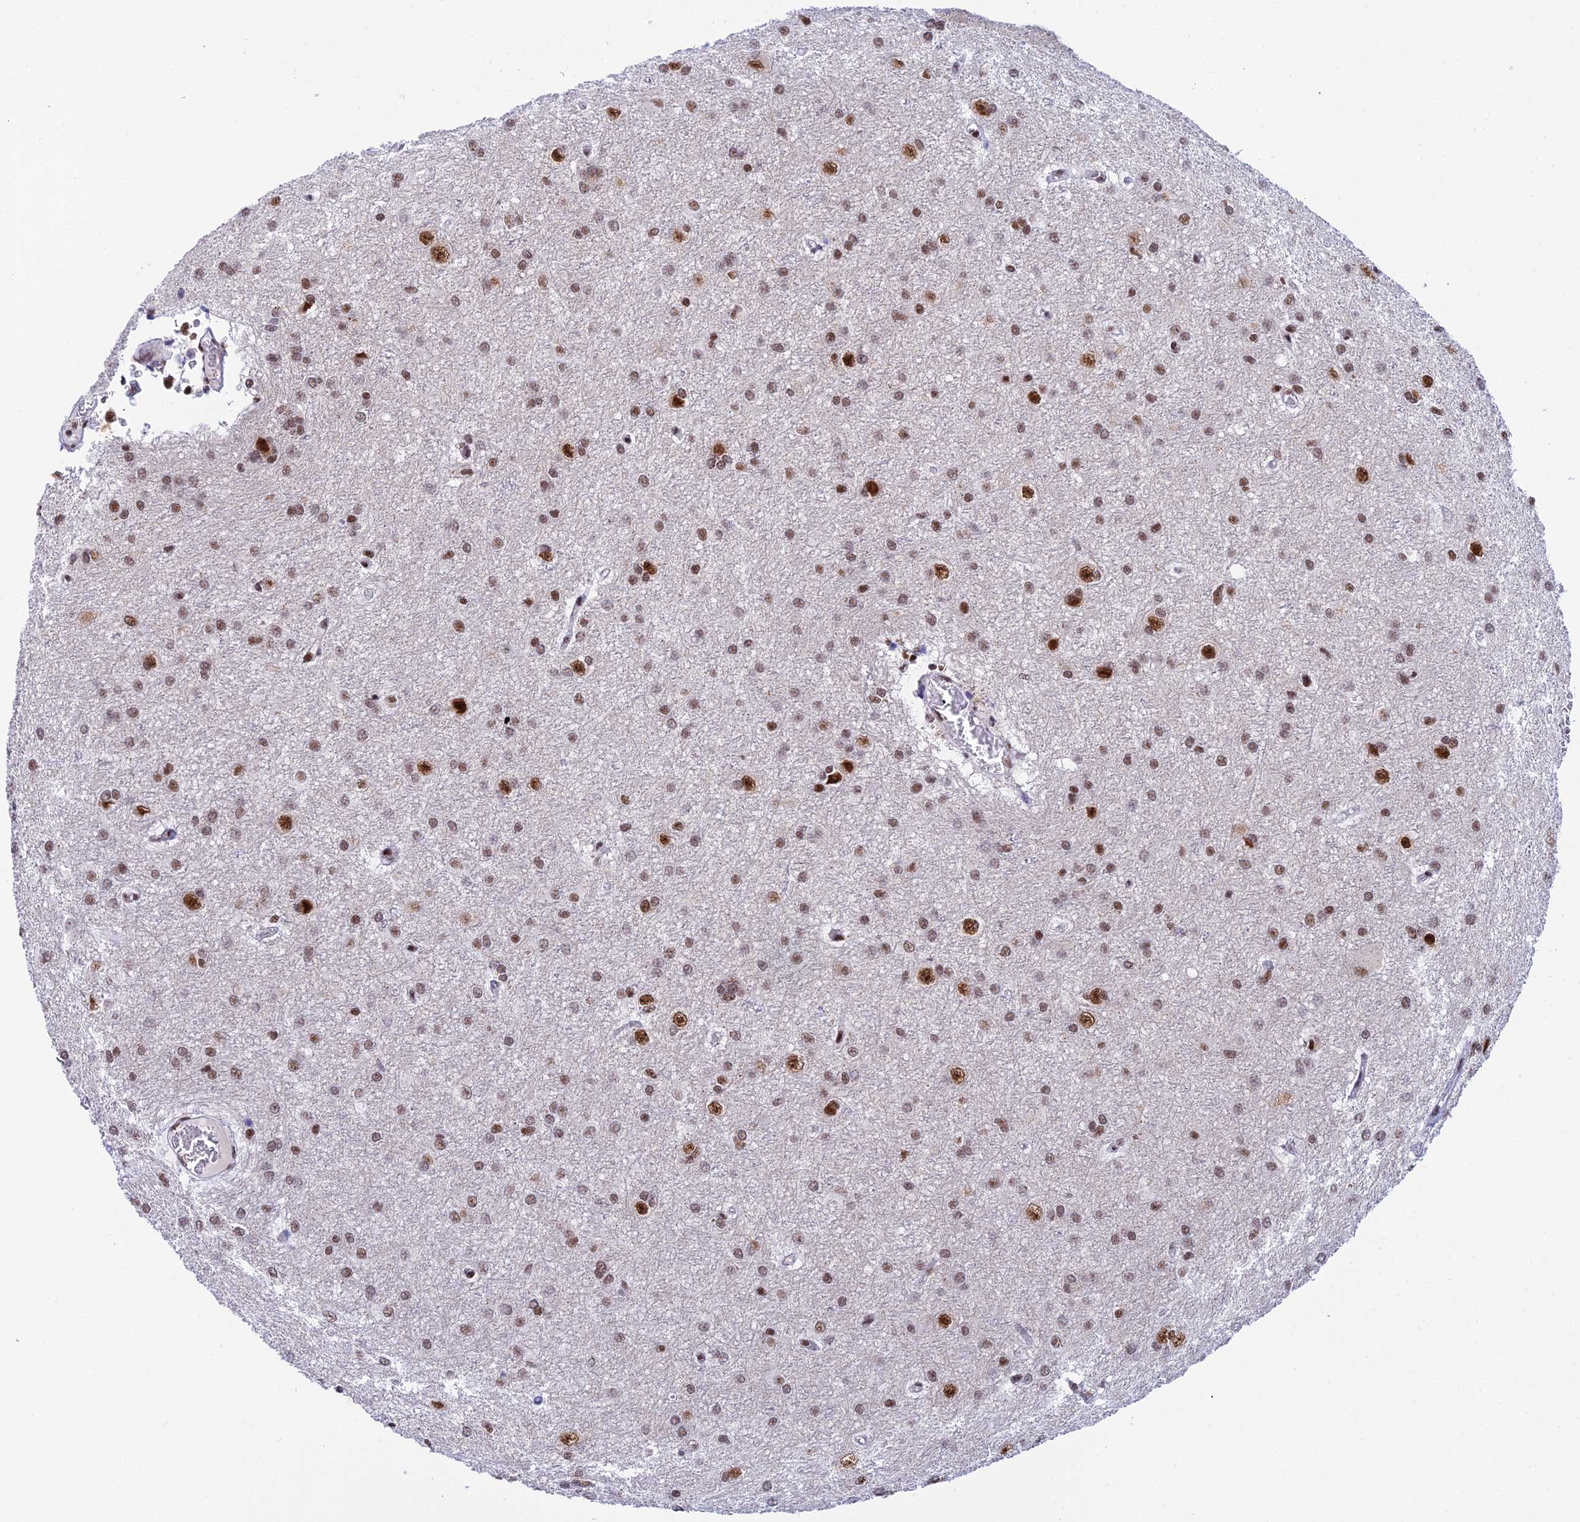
{"staining": {"intensity": "moderate", "quantity": ">75%", "location": "nuclear"}, "tissue": "glioma", "cell_type": "Tumor cells", "image_type": "cancer", "snomed": [{"axis": "morphology", "description": "Glioma, malignant, High grade"}, {"axis": "topography", "description": "Brain"}], "caption": "Tumor cells show moderate nuclear staining in about >75% of cells in glioma. Using DAB (brown) and hematoxylin (blue) stains, captured at high magnification using brightfield microscopy.", "gene": "USP22", "patient": {"sex": "female", "age": 50}}